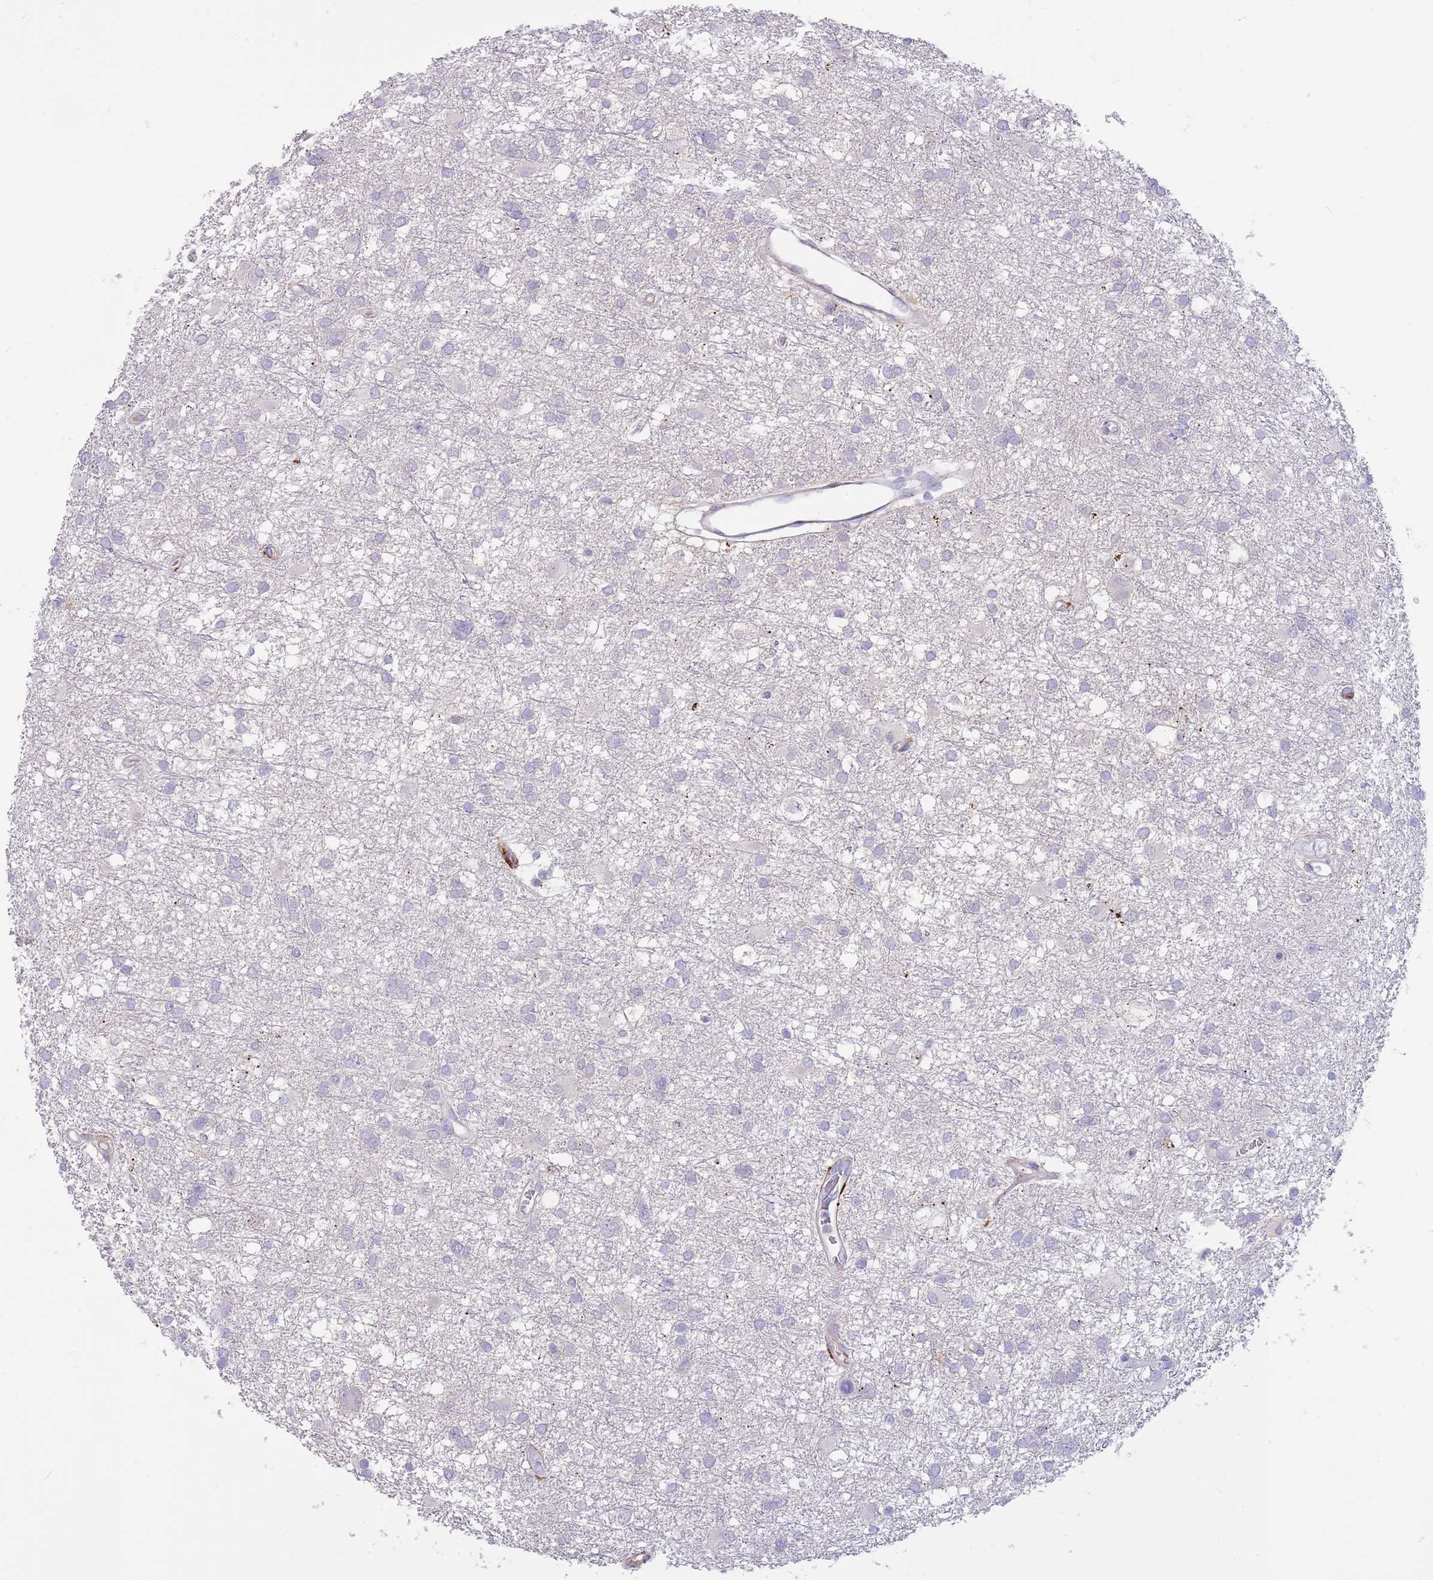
{"staining": {"intensity": "negative", "quantity": "none", "location": "none"}, "tissue": "glioma", "cell_type": "Tumor cells", "image_type": "cancer", "snomed": [{"axis": "morphology", "description": "Glioma, malignant, High grade"}, {"axis": "topography", "description": "Brain"}], "caption": "DAB immunohistochemical staining of human glioma exhibits no significant positivity in tumor cells.", "gene": "LEPROTL1", "patient": {"sex": "male", "age": 61}}